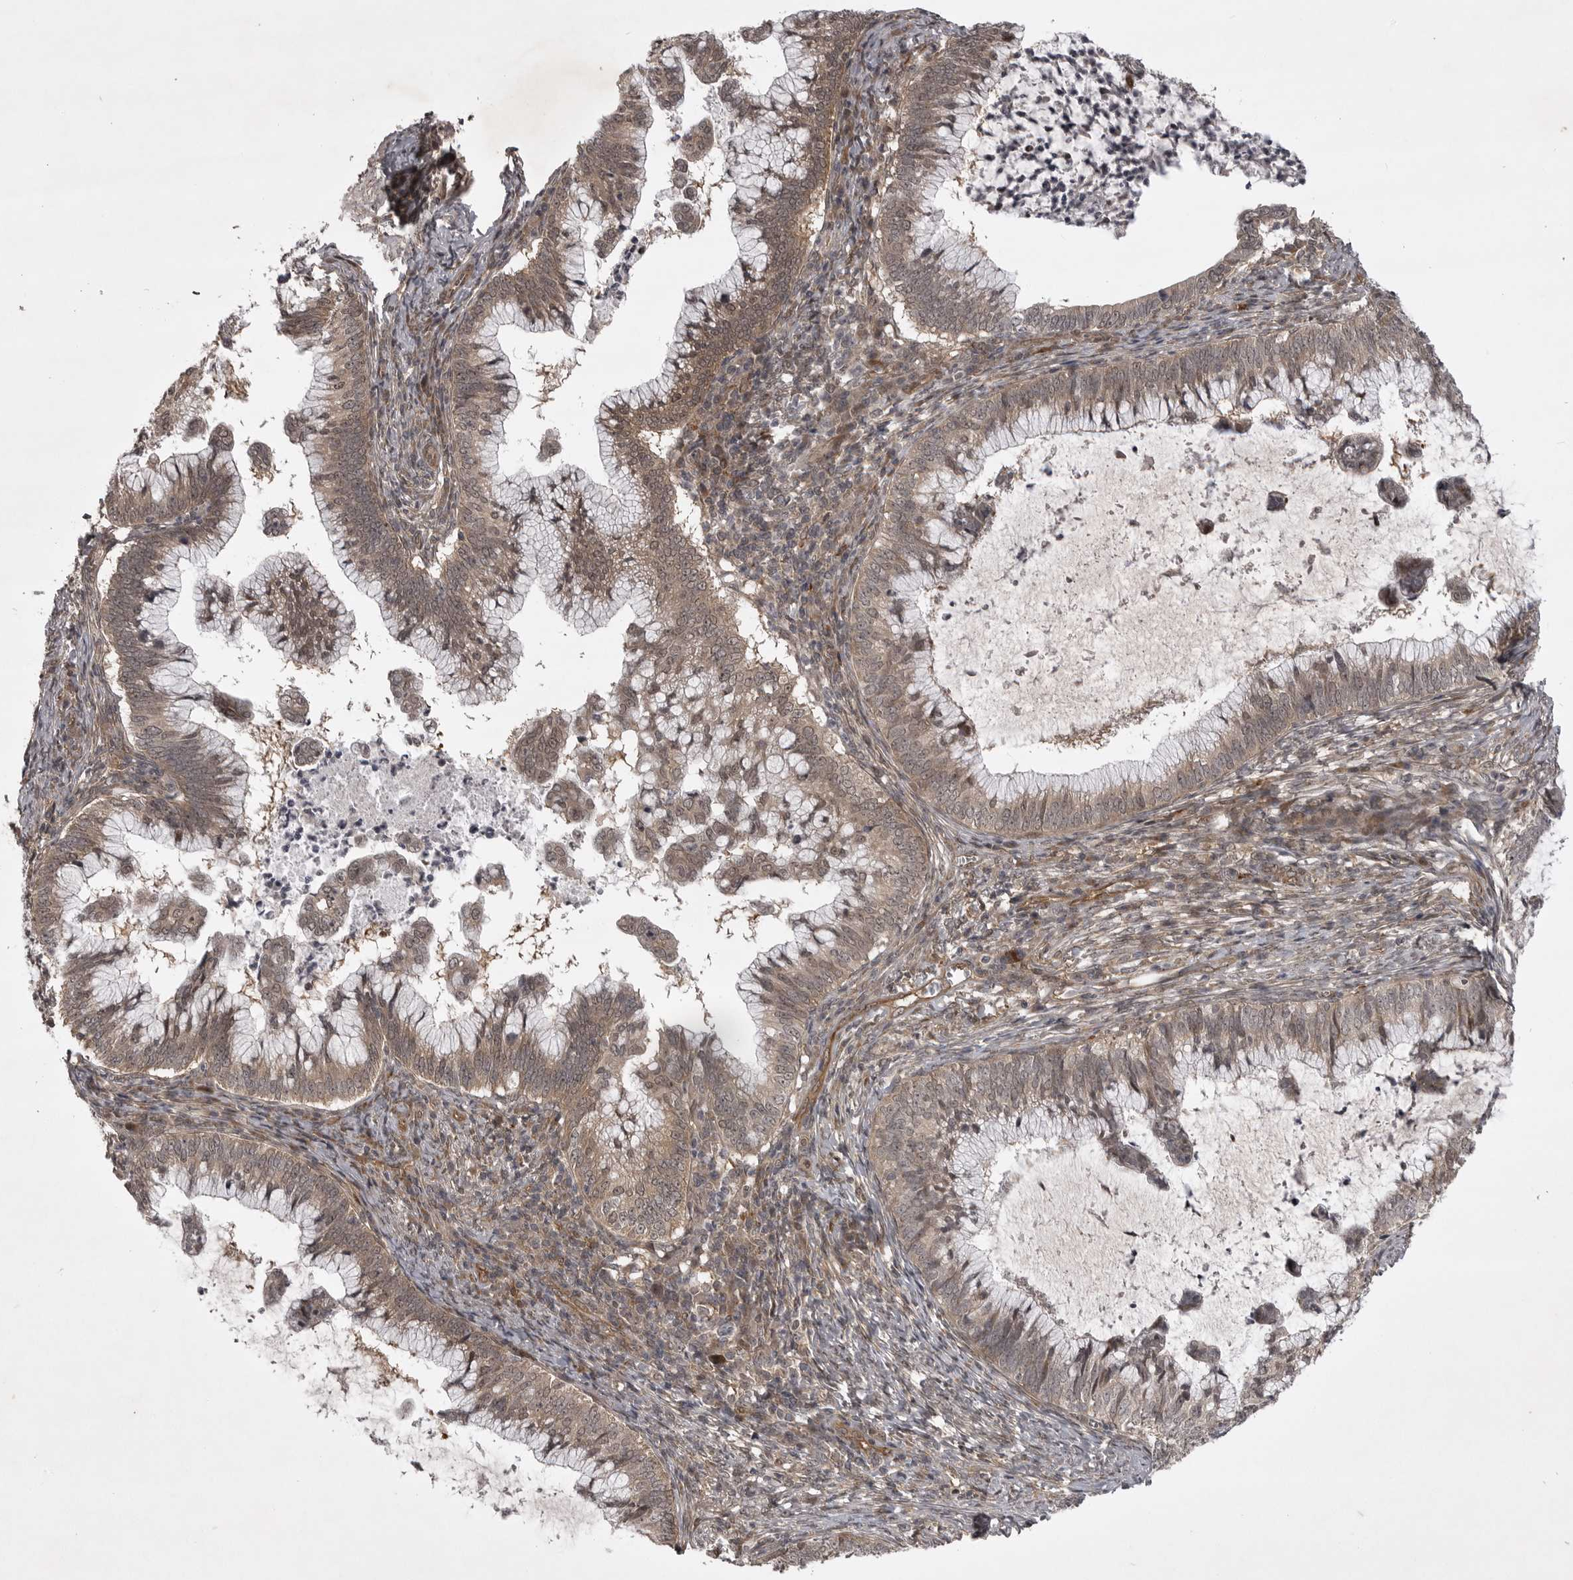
{"staining": {"intensity": "weak", "quantity": ">75%", "location": "cytoplasmic/membranous"}, "tissue": "cervical cancer", "cell_type": "Tumor cells", "image_type": "cancer", "snomed": [{"axis": "morphology", "description": "Adenocarcinoma, NOS"}, {"axis": "topography", "description": "Cervix"}], "caption": "This micrograph exhibits immunohistochemistry (IHC) staining of human cervical cancer (adenocarcinoma), with low weak cytoplasmic/membranous expression in about >75% of tumor cells.", "gene": "SNX16", "patient": {"sex": "female", "age": 36}}